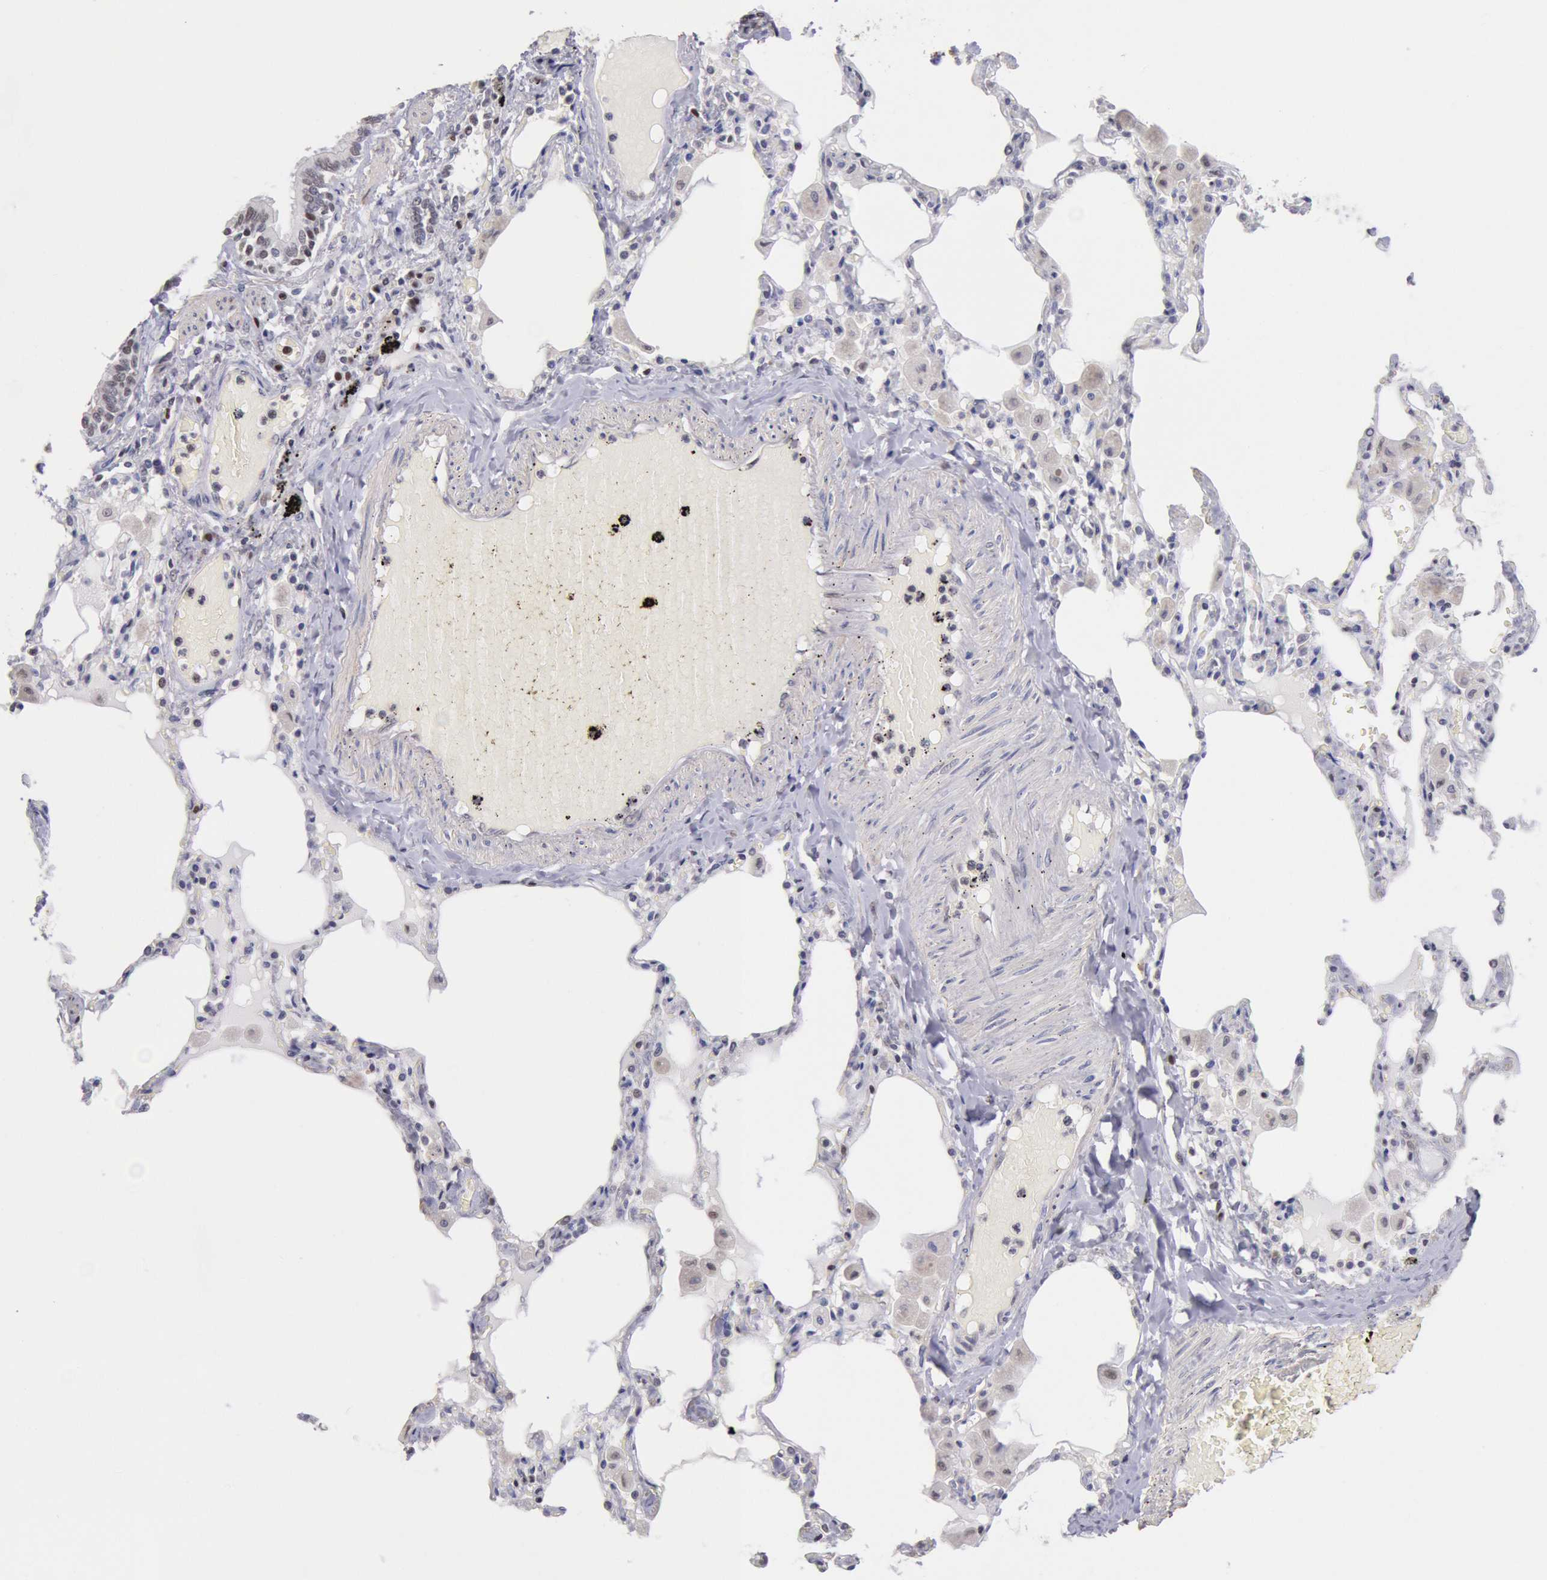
{"staining": {"intensity": "weak", "quantity": "25%-75%", "location": "nuclear"}, "tissue": "bronchus", "cell_type": "Respiratory epithelial cells", "image_type": "normal", "snomed": [{"axis": "morphology", "description": "Normal tissue, NOS"}, {"axis": "morphology", "description": "Squamous cell carcinoma, NOS"}, {"axis": "topography", "description": "Bronchus"}, {"axis": "topography", "description": "Lung"}], "caption": "Bronchus stained with a brown dye exhibits weak nuclear positive staining in approximately 25%-75% of respiratory epithelial cells.", "gene": "MYH6", "patient": {"sex": "female", "age": 47}}